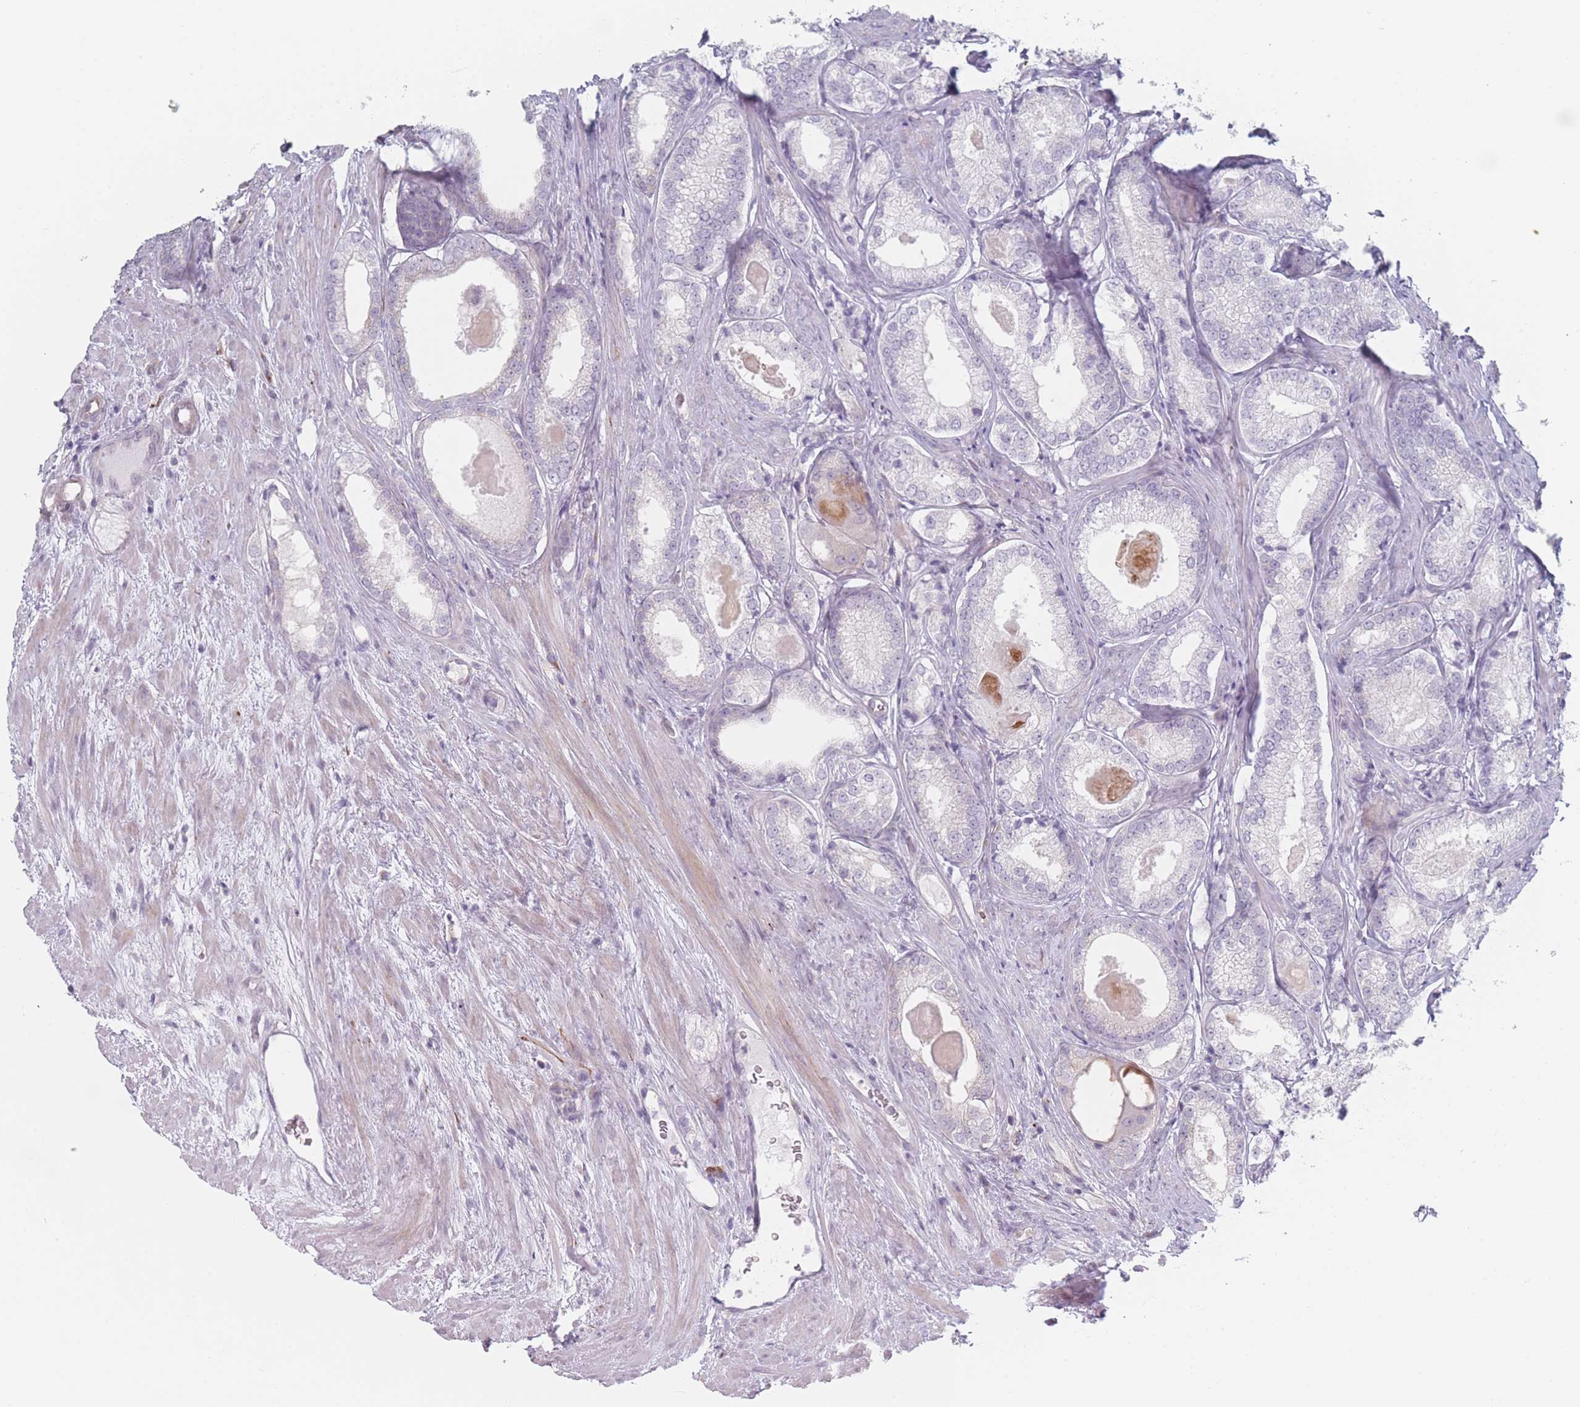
{"staining": {"intensity": "negative", "quantity": "none", "location": "none"}, "tissue": "prostate cancer", "cell_type": "Tumor cells", "image_type": "cancer", "snomed": [{"axis": "morphology", "description": "Adenocarcinoma, Low grade"}, {"axis": "topography", "description": "Prostate"}], "caption": "IHC image of prostate cancer (low-grade adenocarcinoma) stained for a protein (brown), which shows no staining in tumor cells.", "gene": "RNF4", "patient": {"sex": "male", "age": 68}}